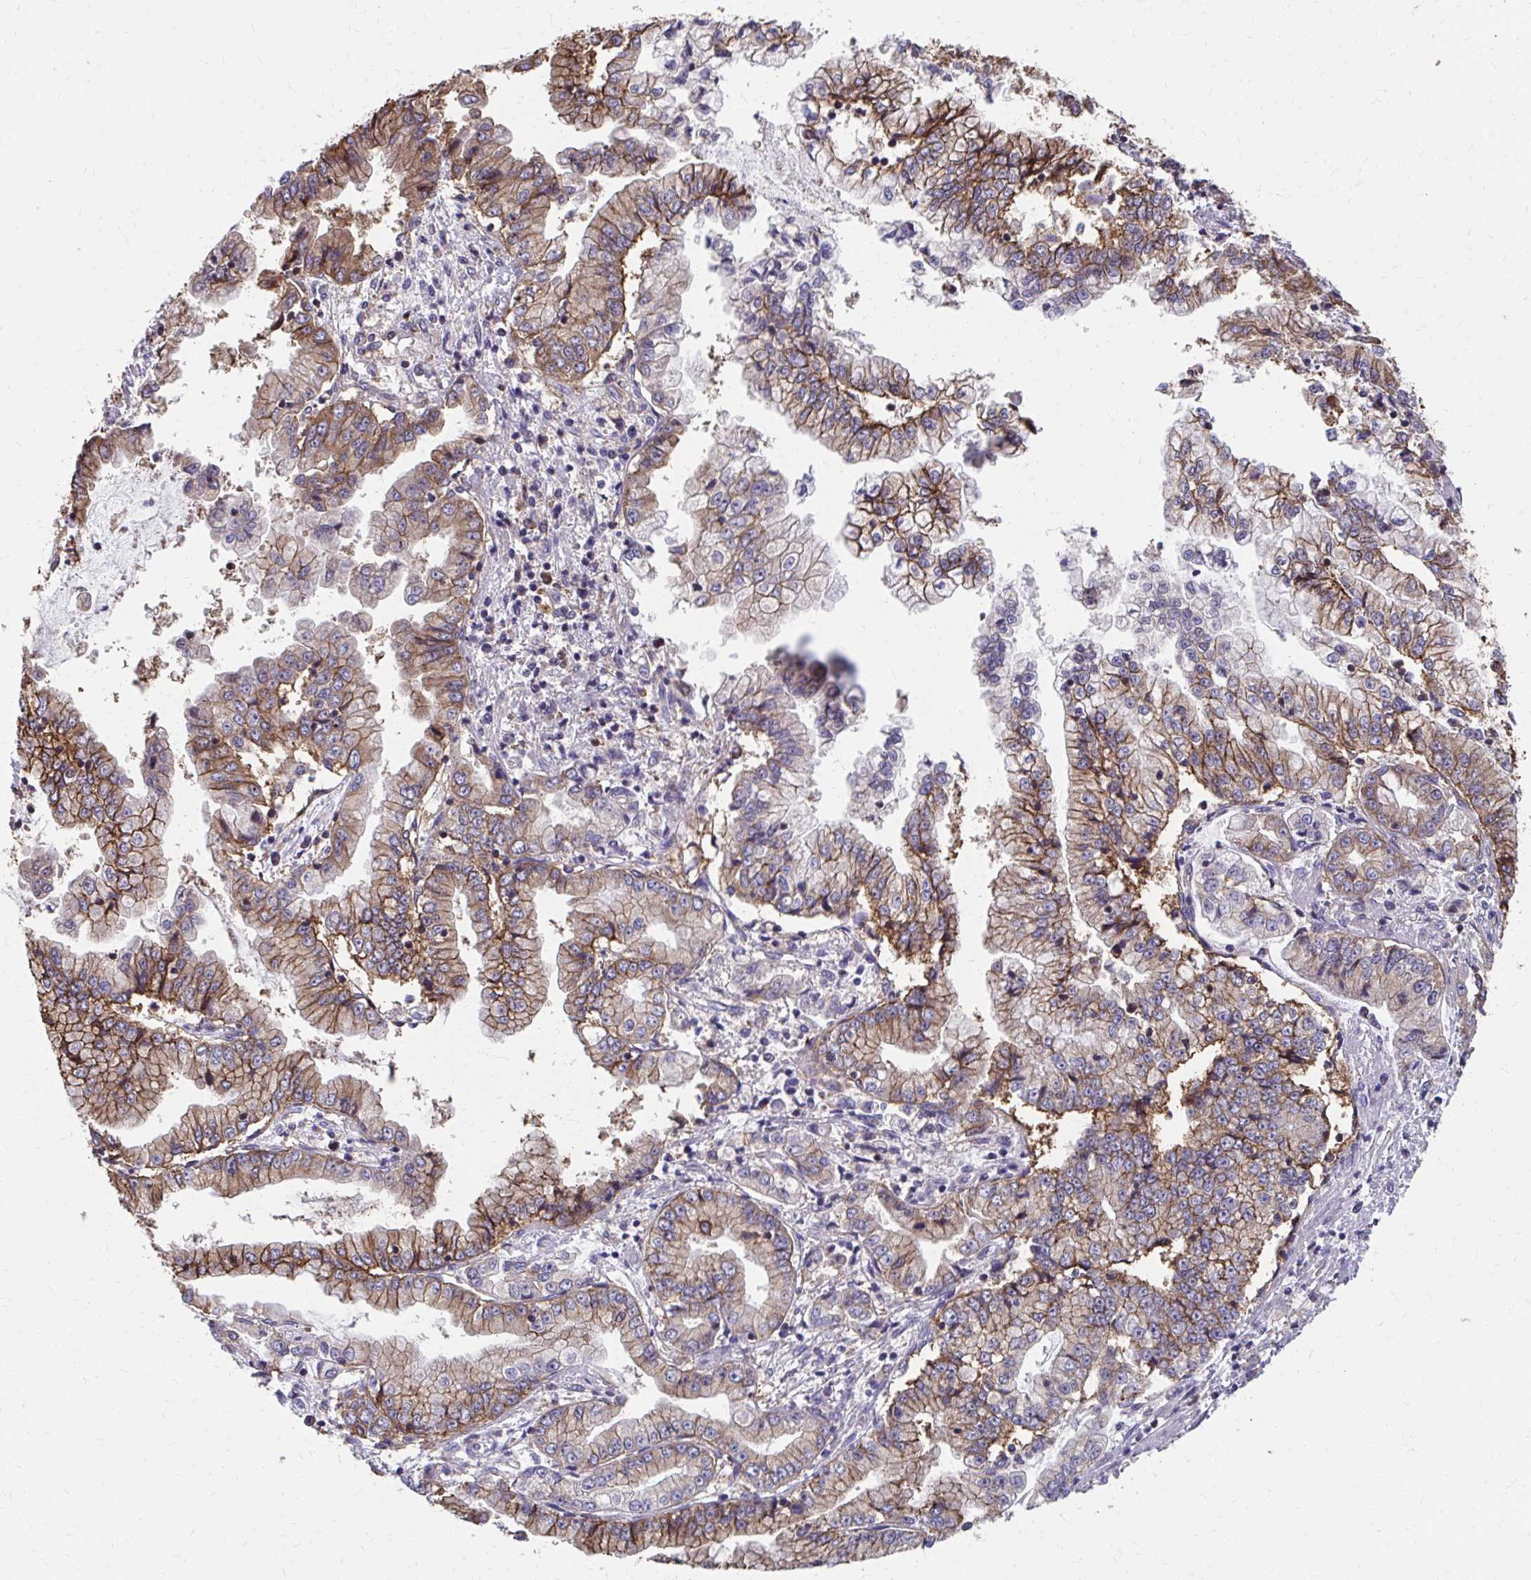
{"staining": {"intensity": "moderate", "quantity": ">75%", "location": "cytoplasmic/membranous"}, "tissue": "stomach cancer", "cell_type": "Tumor cells", "image_type": "cancer", "snomed": [{"axis": "morphology", "description": "Adenocarcinoma, NOS"}, {"axis": "topography", "description": "Stomach, upper"}], "caption": "Adenocarcinoma (stomach) stained for a protein (brown) reveals moderate cytoplasmic/membranous positive expression in approximately >75% of tumor cells.", "gene": "ZNF778", "patient": {"sex": "female", "age": 74}}